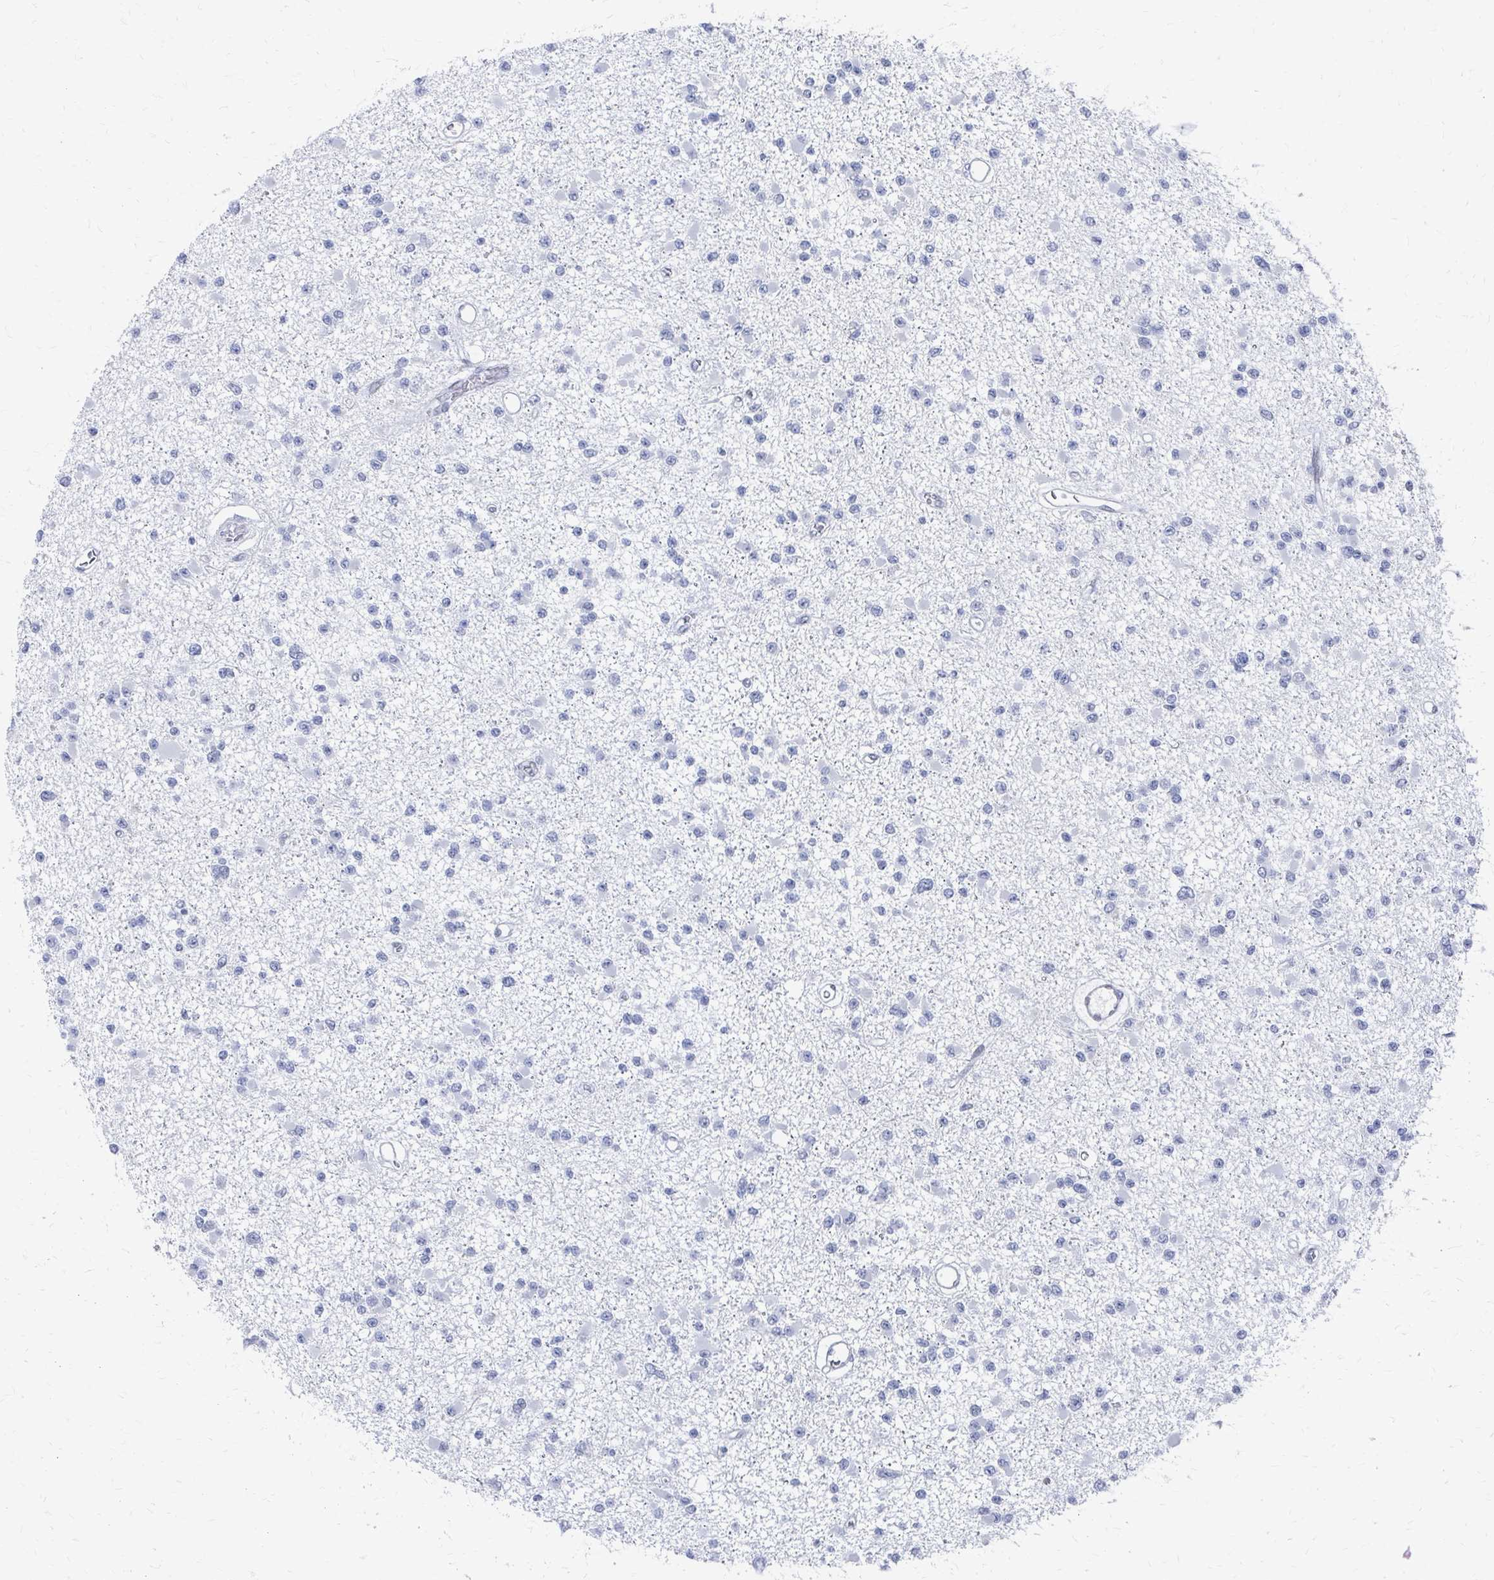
{"staining": {"intensity": "negative", "quantity": "none", "location": "none"}, "tissue": "glioma", "cell_type": "Tumor cells", "image_type": "cancer", "snomed": [{"axis": "morphology", "description": "Glioma, malignant, Low grade"}, {"axis": "topography", "description": "Brain"}], "caption": "Immunohistochemistry (IHC) of human glioma exhibits no expression in tumor cells.", "gene": "CDIN1", "patient": {"sex": "female", "age": 22}}